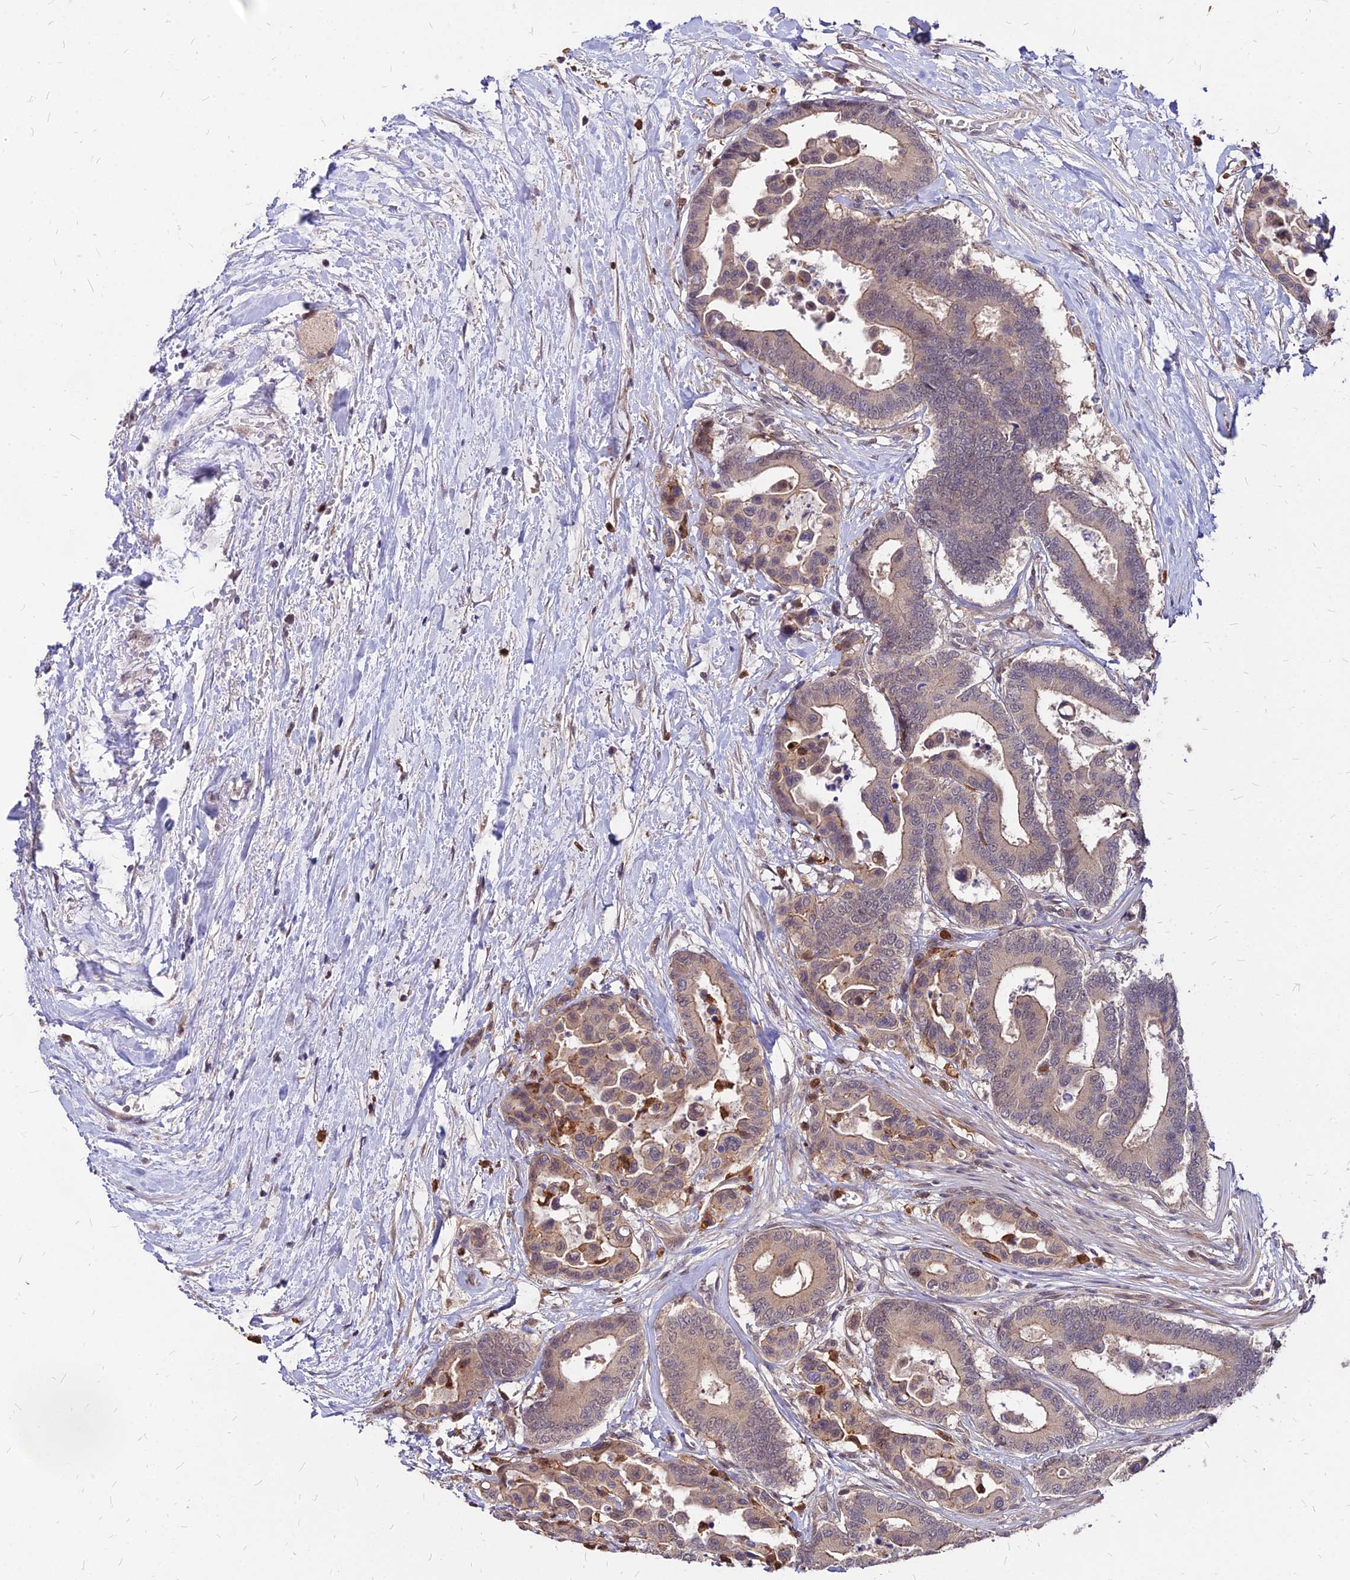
{"staining": {"intensity": "weak", "quantity": "25%-75%", "location": "cytoplasmic/membranous"}, "tissue": "colorectal cancer", "cell_type": "Tumor cells", "image_type": "cancer", "snomed": [{"axis": "morphology", "description": "Normal tissue, NOS"}, {"axis": "morphology", "description": "Adenocarcinoma, NOS"}, {"axis": "topography", "description": "Colon"}], "caption": "Tumor cells demonstrate low levels of weak cytoplasmic/membranous positivity in approximately 25%-75% of cells in adenocarcinoma (colorectal). The staining was performed using DAB to visualize the protein expression in brown, while the nuclei were stained in blue with hematoxylin (Magnification: 20x).", "gene": "APBA3", "patient": {"sex": "male", "age": 82}}